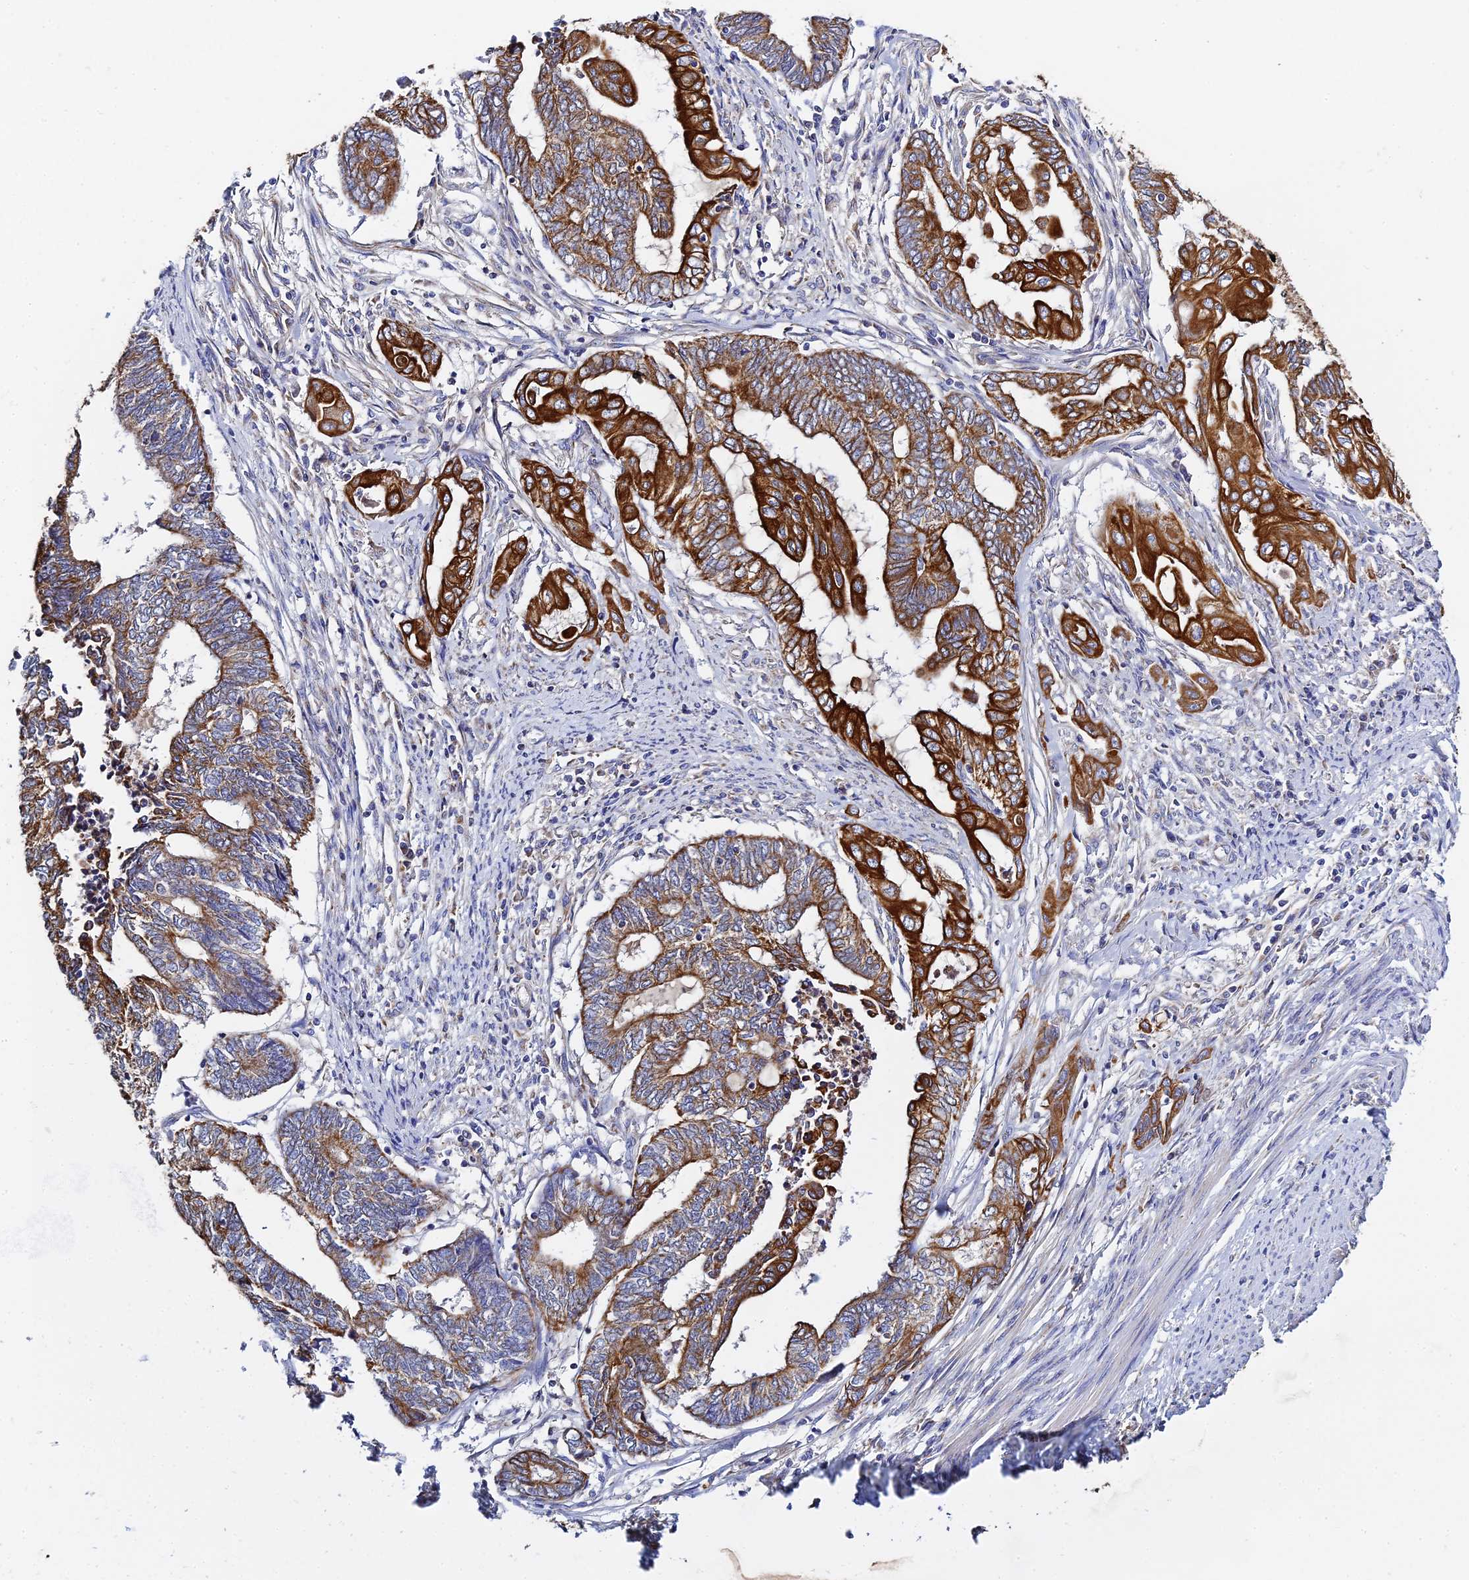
{"staining": {"intensity": "strong", "quantity": "25%-75%", "location": "cytoplasmic/membranous"}, "tissue": "endometrial cancer", "cell_type": "Tumor cells", "image_type": "cancer", "snomed": [{"axis": "morphology", "description": "Adenocarcinoma, NOS"}, {"axis": "topography", "description": "Uterus"}, {"axis": "topography", "description": "Endometrium"}], "caption": "Immunohistochemical staining of human endometrial adenocarcinoma reveals high levels of strong cytoplasmic/membranous staining in approximately 25%-75% of tumor cells.", "gene": "ZXDA", "patient": {"sex": "female", "age": 70}}